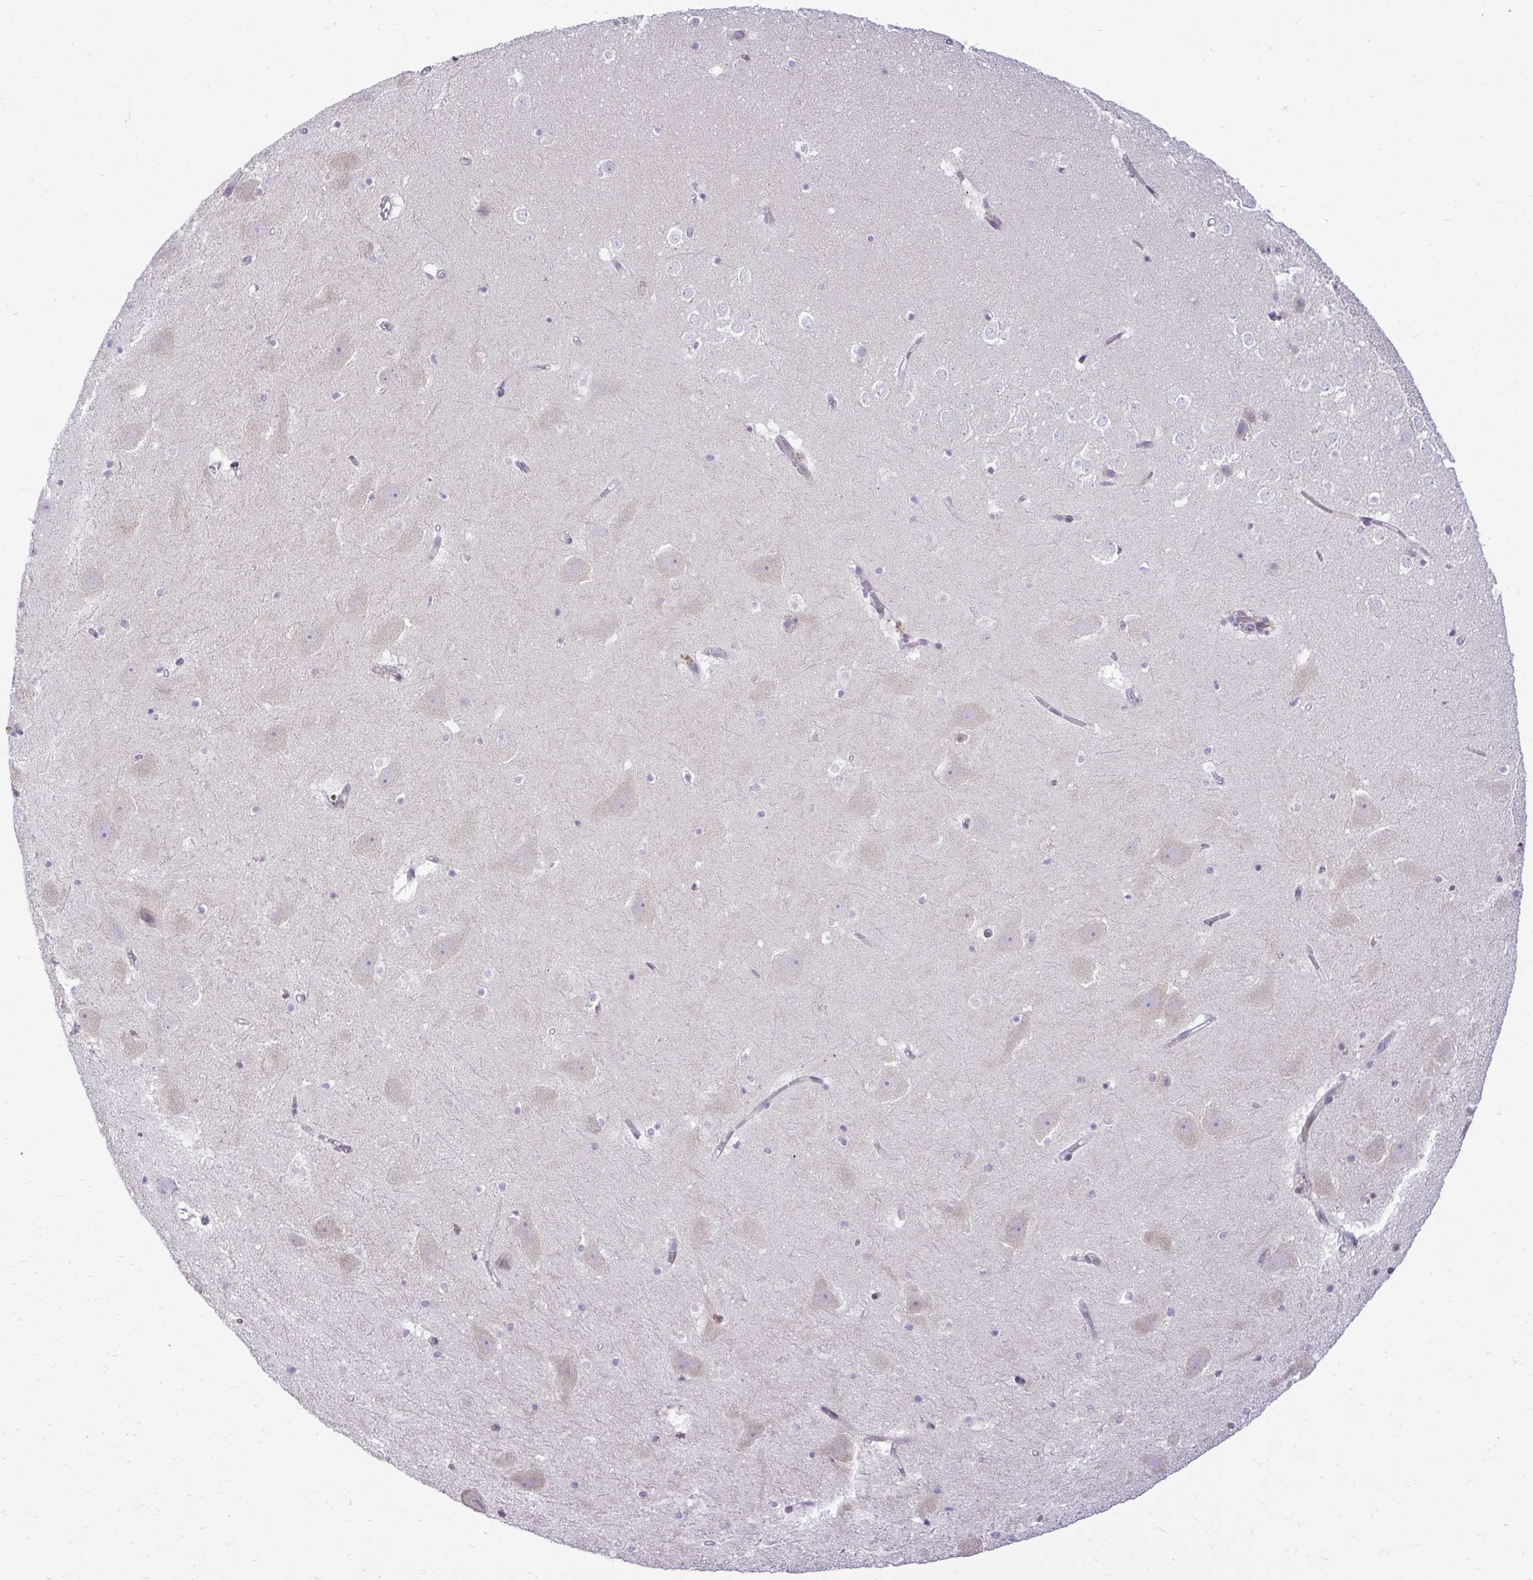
{"staining": {"intensity": "weak", "quantity": "<25%", "location": "cytoplasmic/membranous"}, "tissue": "hippocampus", "cell_type": "Glial cells", "image_type": "normal", "snomed": [{"axis": "morphology", "description": "Normal tissue, NOS"}, {"axis": "topography", "description": "Hippocampus"}], "caption": "DAB (3,3'-diaminobenzidine) immunohistochemical staining of normal hippocampus displays no significant positivity in glial cells. (IHC, brightfield microscopy, high magnification).", "gene": "METTL9", "patient": {"sex": "female", "age": 42}}